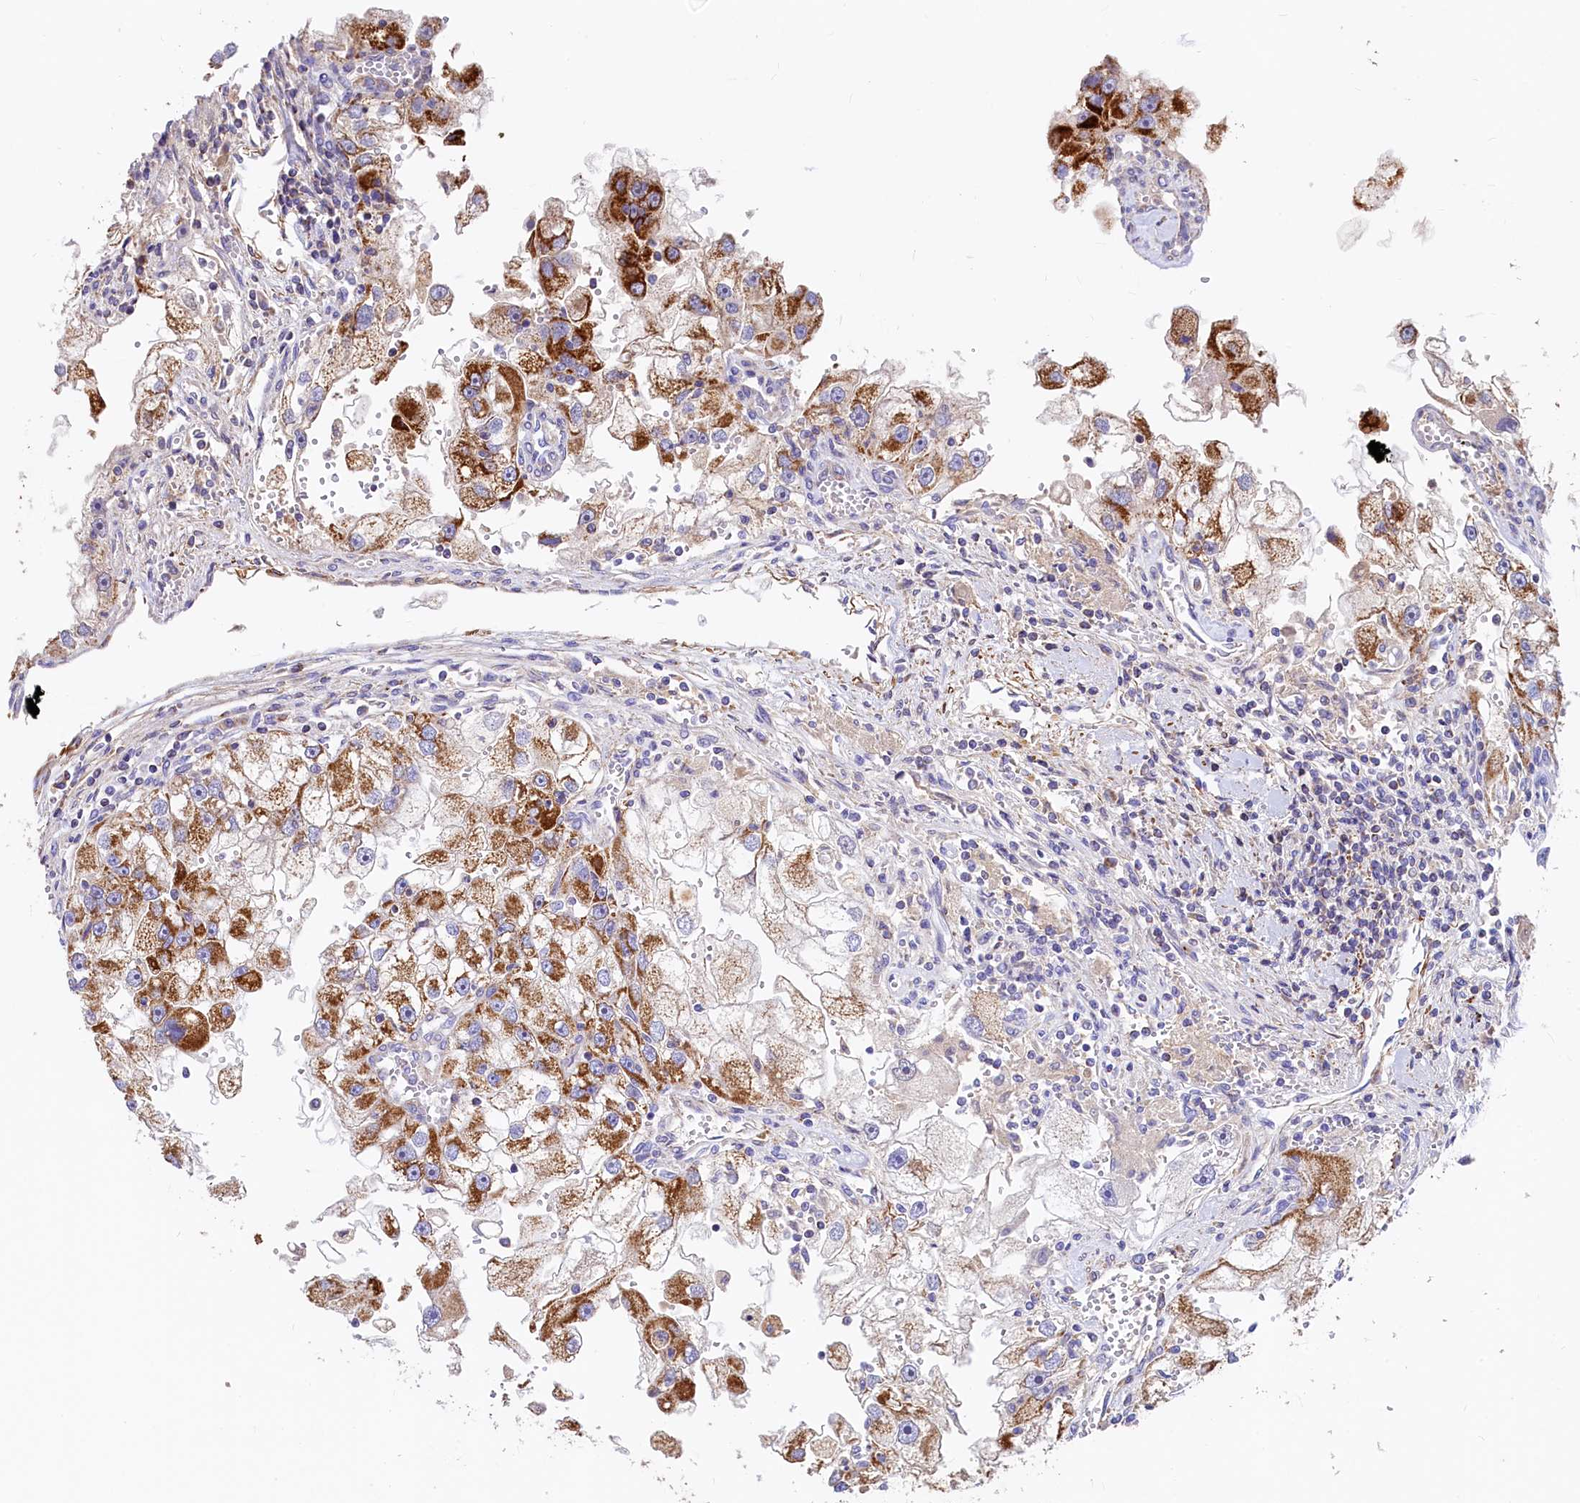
{"staining": {"intensity": "strong", "quantity": "25%-75%", "location": "cytoplasmic/membranous"}, "tissue": "renal cancer", "cell_type": "Tumor cells", "image_type": "cancer", "snomed": [{"axis": "morphology", "description": "Adenocarcinoma, NOS"}, {"axis": "topography", "description": "Kidney"}], "caption": "This photomicrograph reveals IHC staining of renal adenocarcinoma, with high strong cytoplasmic/membranous expression in about 25%-75% of tumor cells.", "gene": "CIAO3", "patient": {"sex": "male", "age": 63}}